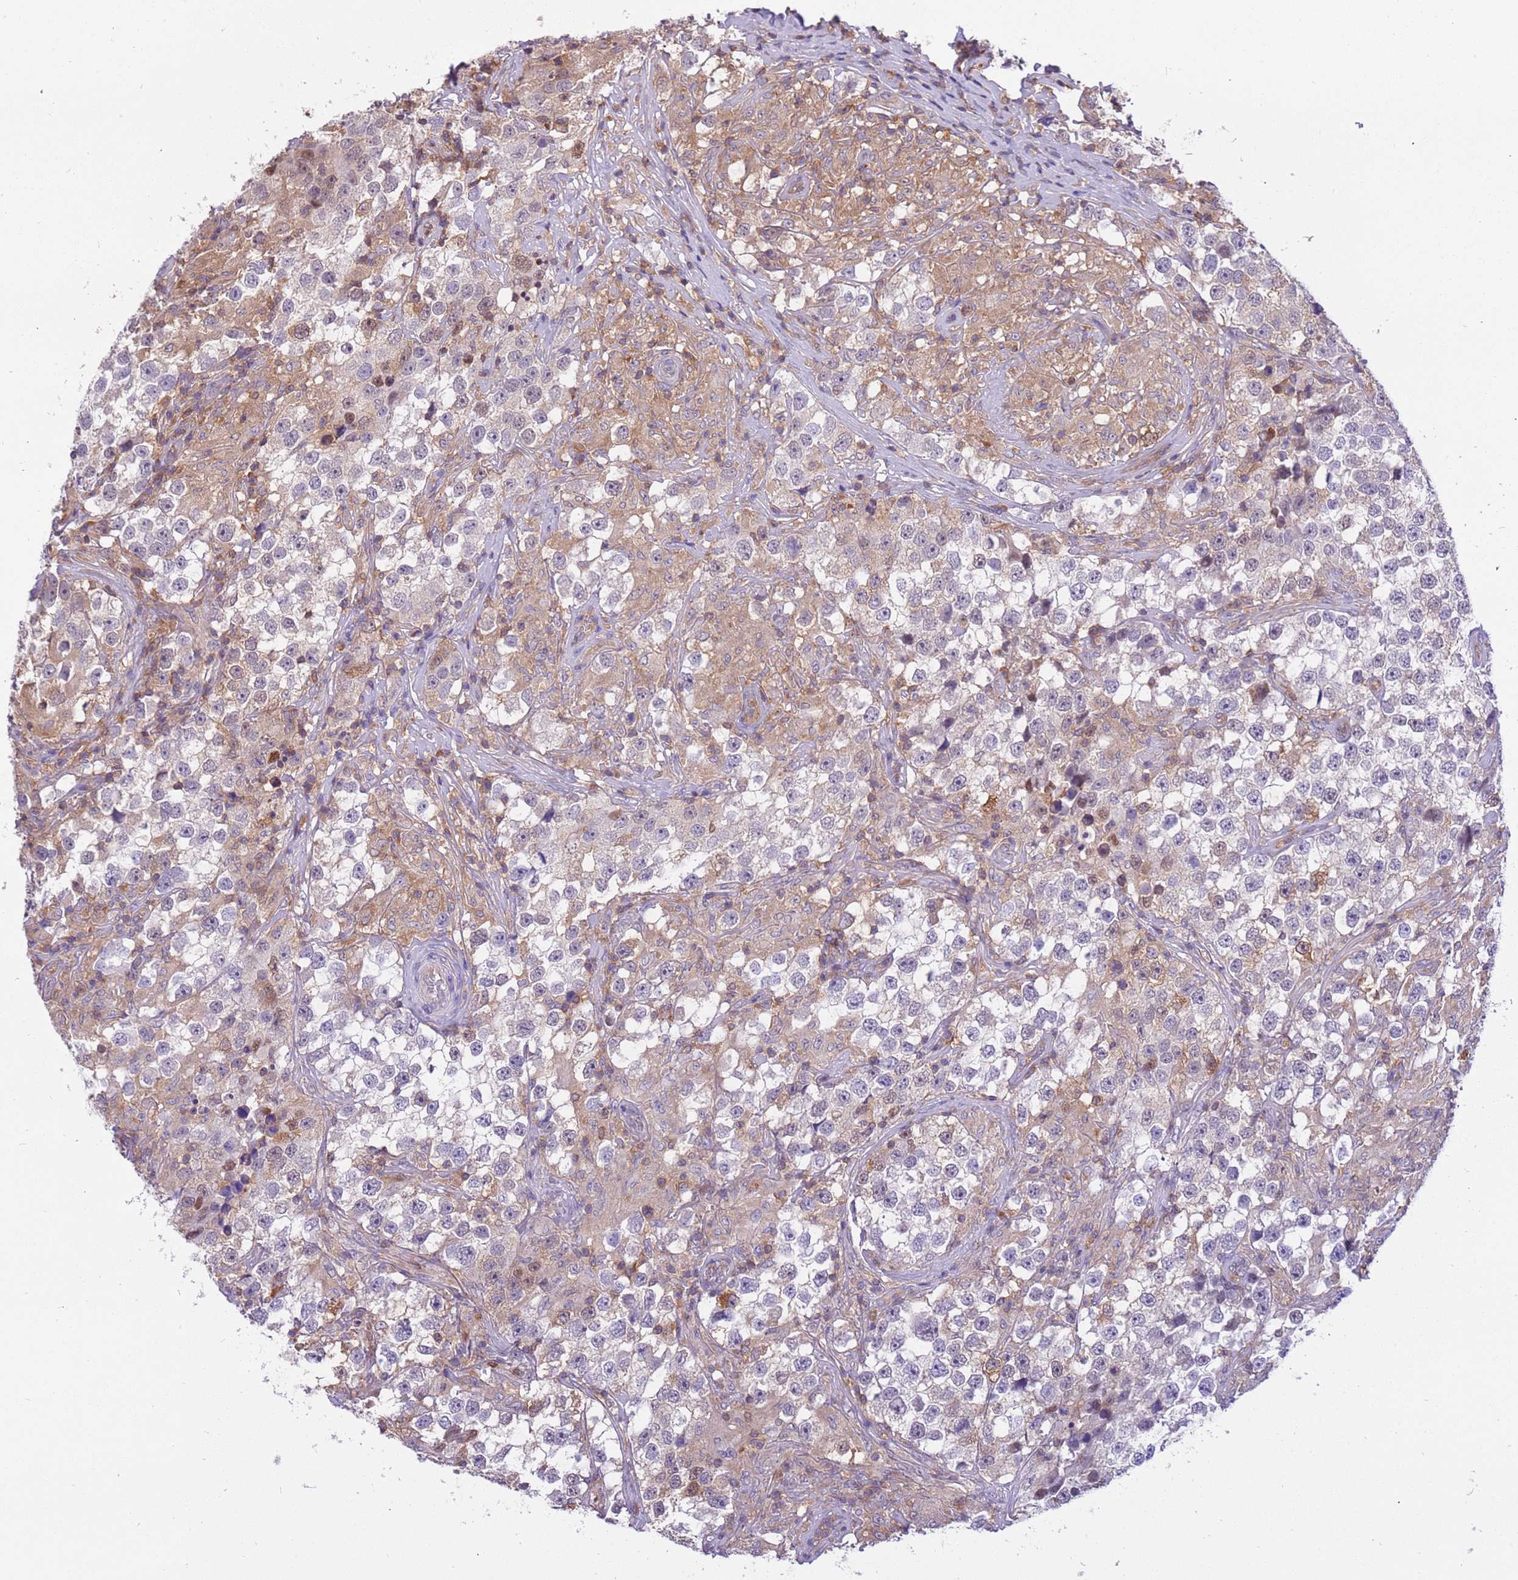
{"staining": {"intensity": "moderate", "quantity": "<25%", "location": "cytoplasmic/membranous"}, "tissue": "testis cancer", "cell_type": "Tumor cells", "image_type": "cancer", "snomed": [{"axis": "morphology", "description": "Seminoma, NOS"}, {"axis": "topography", "description": "Testis"}], "caption": "This histopathology image reveals IHC staining of testis cancer, with low moderate cytoplasmic/membranous positivity in about <25% of tumor cells.", "gene": "STIP1", "patient": {"sex": "male", "age": 46}}